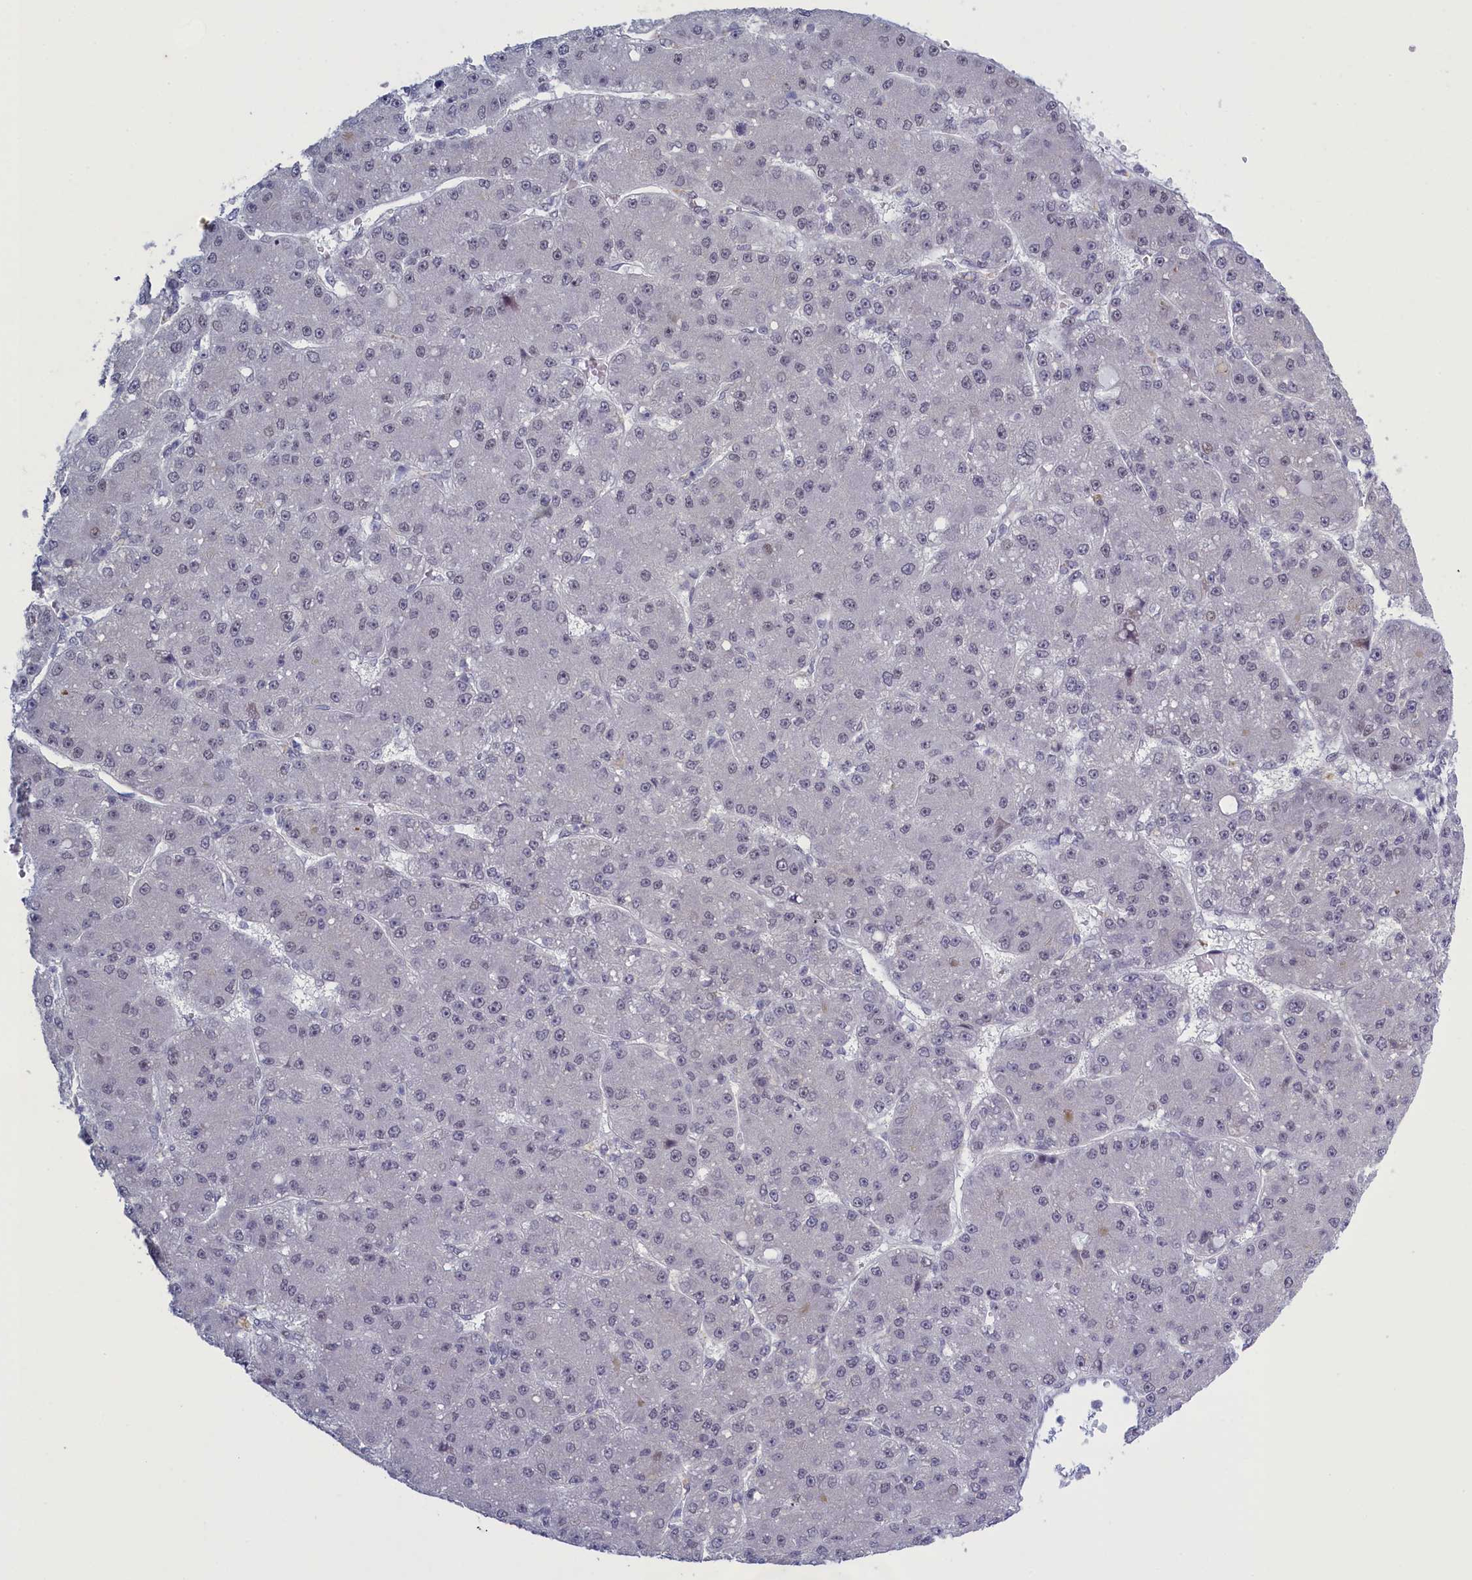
{"staining": {"intensity": "negative", "quantity": "none", "location": "none"}, "tissue": "liver cancer", "cell_type": "Tumor cells", "image_type": "cancer", "snomed": [{"axis": "morphology", "description": "Carcinoma, Hepatocellular, NOS"}, {"axis": "topography", "description": "Liver"}], "caption": "IHC micrograph of neoplastic tissue: liver cancer stained with DAB (3,3'-diaminobenzidine) reveals no significant protein expression in tumor cells. (Stains: DAB immunohistochemistry with hematoxylin counter stain, Microscopy: brightfield microscopy at high magnification).", "gene": "ATF7IP2", "patient": {"sex": "male", "age": 67}}